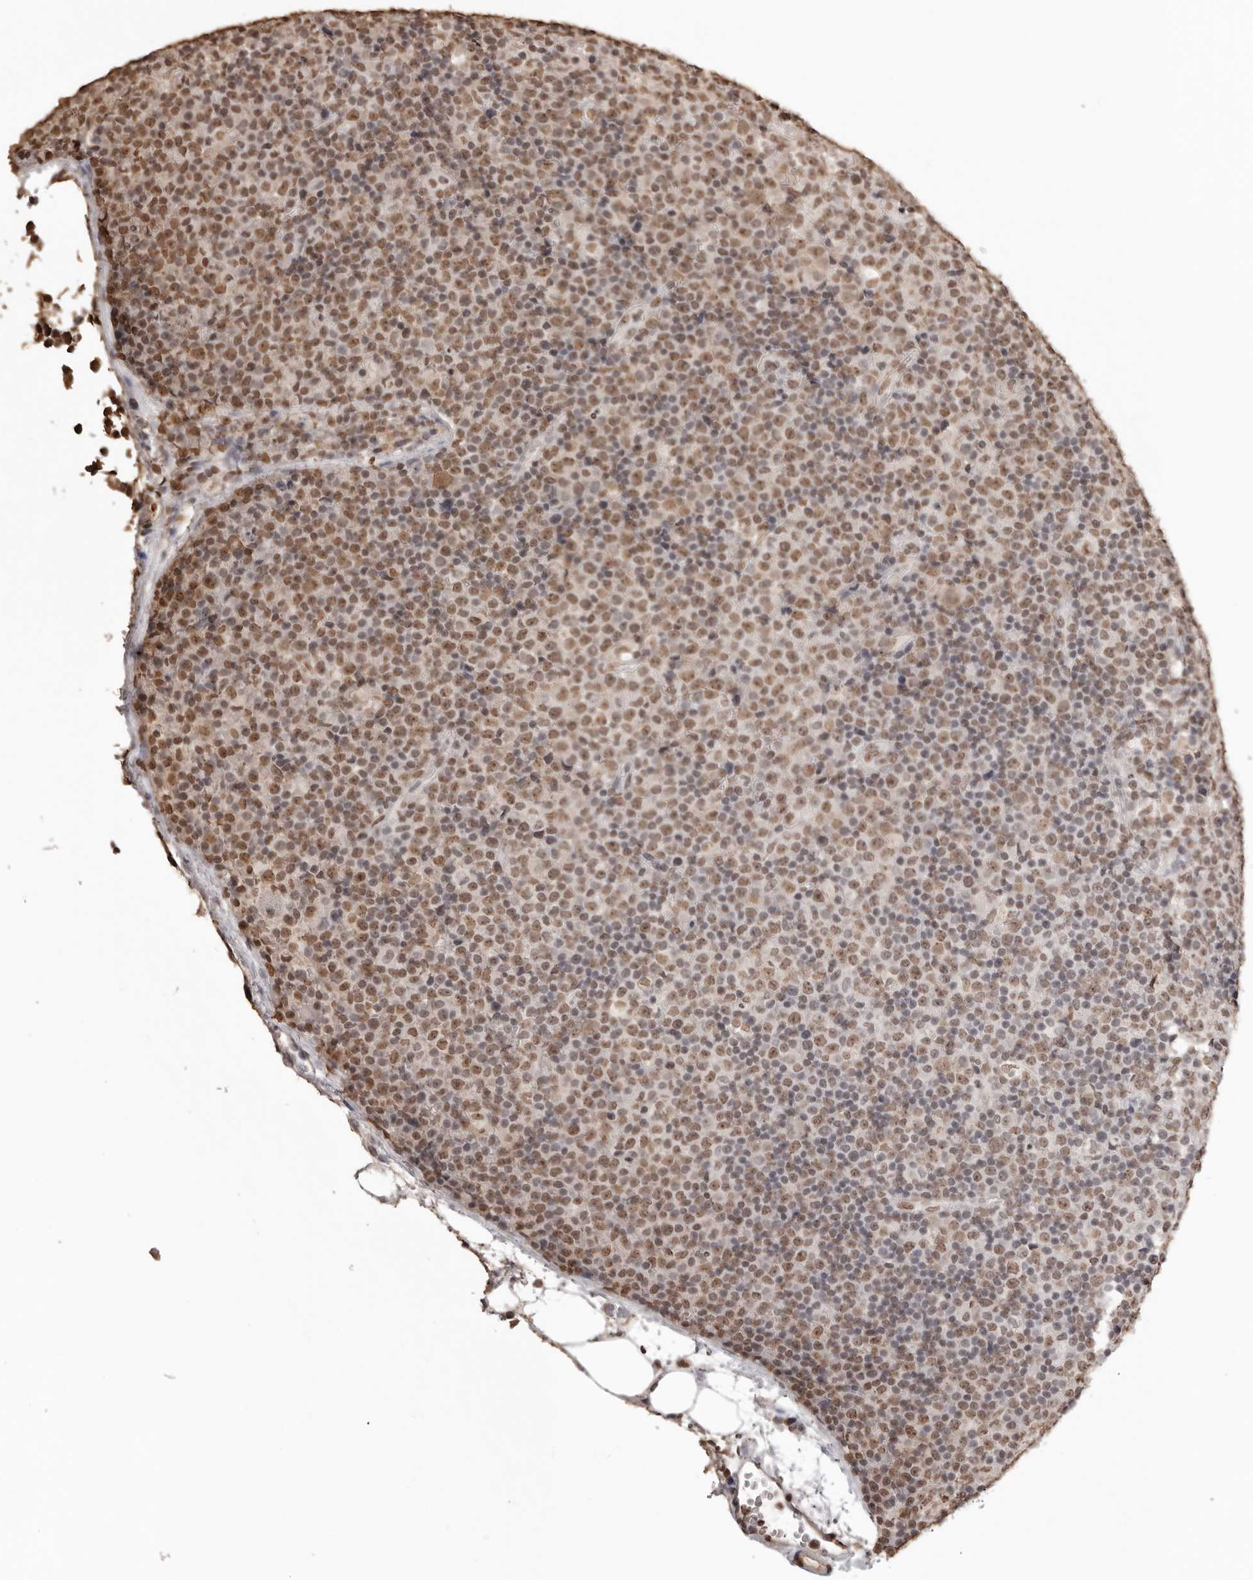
{"staining": {"intensity": "moderate", "quantity": ">75%", "location": "nuclear"}, "tissue": "lymphoma", "cell_type": "Tumor cells", "image_type": "cancer", "snomed": [{"axis": "morphology", "description": "Malignant lymphoma, non-Hodgkin's type, High grade"}, {"axis": "topography", "description": "Lymph node"}], "caption": "Malignant lymphoma, non-Hodgkin's type (high-grade) was stained to show a protein in brown. There is medium levels of moderate nuclear staining in about >75% of tumor cells.", "gene": "OLIG3", "patient": {"sex": "male", "age": 13}}